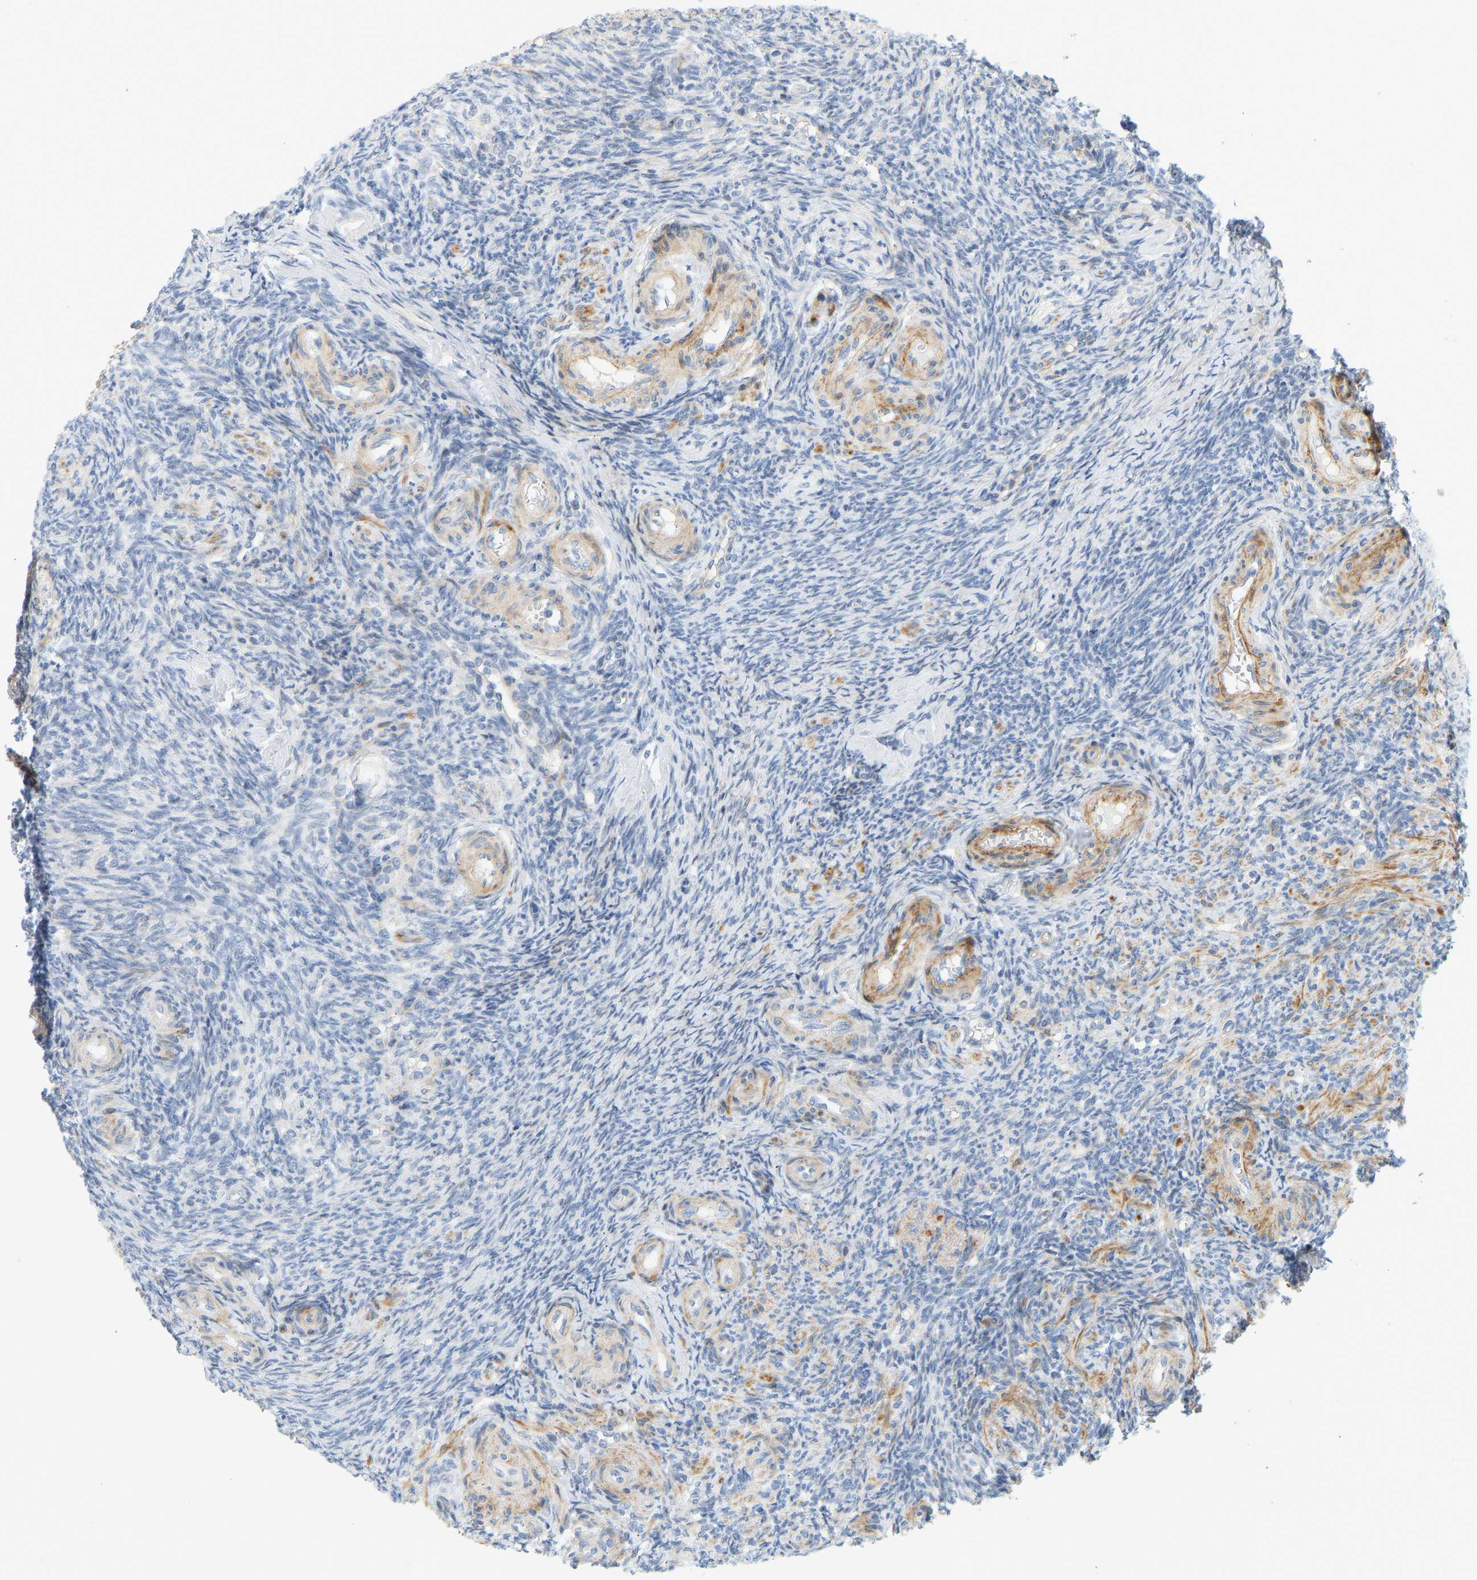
{"staining": {"intensity": "negative", "quantity": "none", "location": "none"}, "tissue": "ovary", "cell_type": "Follicle cells", "image_type": "normal", "snomed": [{"axis": "morphology", "description": "Normal tissue, NOS"}, {"axis": "topography", "description": "Ovary"}], "caption": "Immunohistochemistry micrograph of benign human ovary stained for a protein (brown), which exhibits no expression in follicle cells.", "gene": "SLC30A7", "patient": {"sex": "female", "age": 41}}